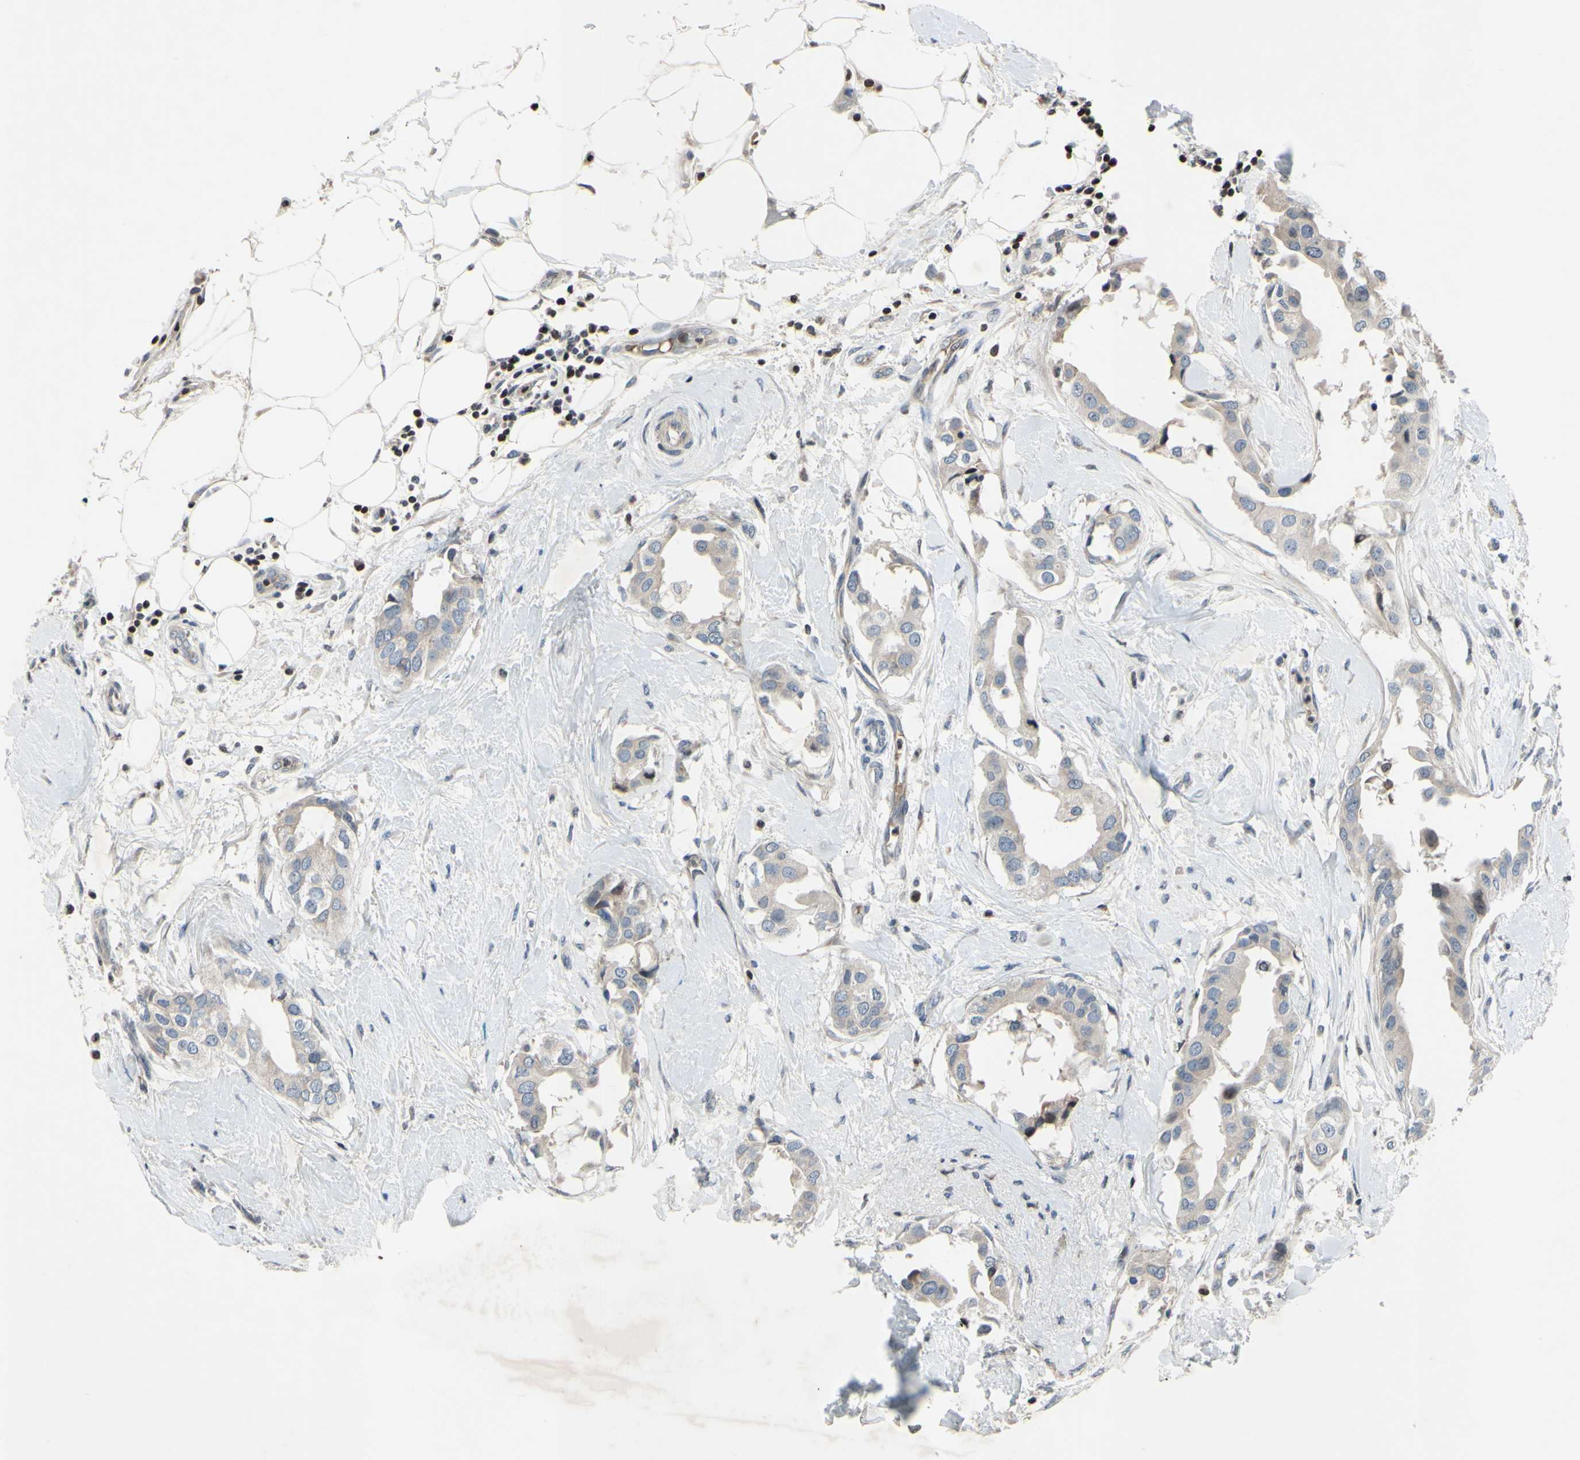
{"staining": {"intensity": "negative", "quantity": "none", "location": "none"}, "tissue": "breast cancer", "cell_type": "Tumor cells", "image_type": "cancer", "snomed": [{"axis": "morphology", "description": "Duct carcinoma"}, {"axis": "topography", "description": "Breast"}], "caption": "A histopathology image of human breast cancer (infiltrating ductal carcinoma) is negative for staining in tumor cells.", "gene": "ARG1", "patient": {"sex": "female", "age": 40}}